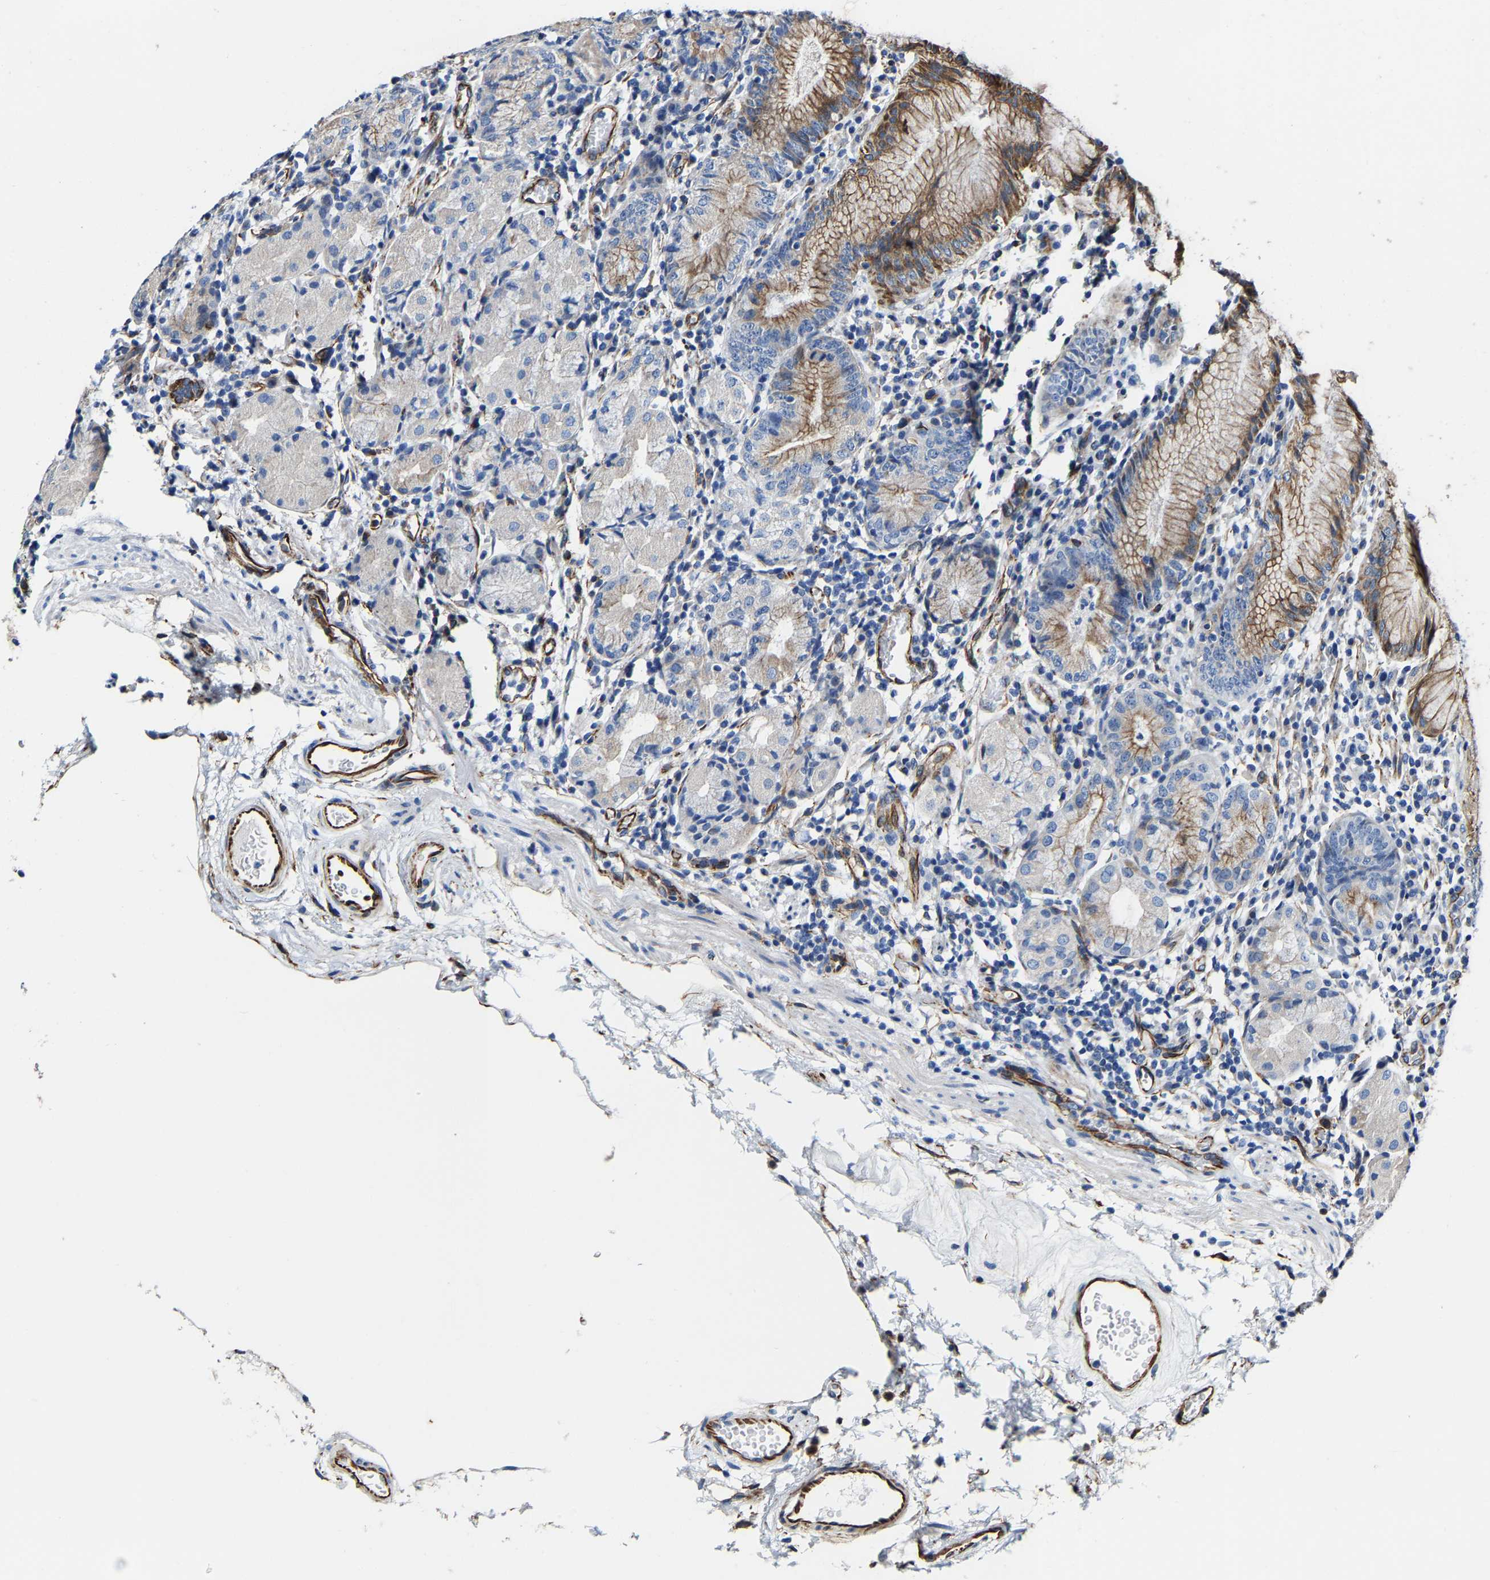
{"staining": {"intensity": "strong", "quantity": "<25%", "location": "cytoplasmic/membranous"}, "tissue": "stomach", "cell_type": "Glandular cells", "image_type": "normal", "snomed": [{"axis": "morphology", "description": "Normal tissue, NOS"}, {"axis": "topography", "description": "Stomach"}, {"axis": "topography", "description": "Stomach, lower"}], "caption": "IHC (DAB) staining of normal human stomach demonstrates strong cytoplasmic/membranous protein positivity in about <25% of glandular cells.", "gene": "MMEL1", "patient": {"sex": "female", "age": 75}}